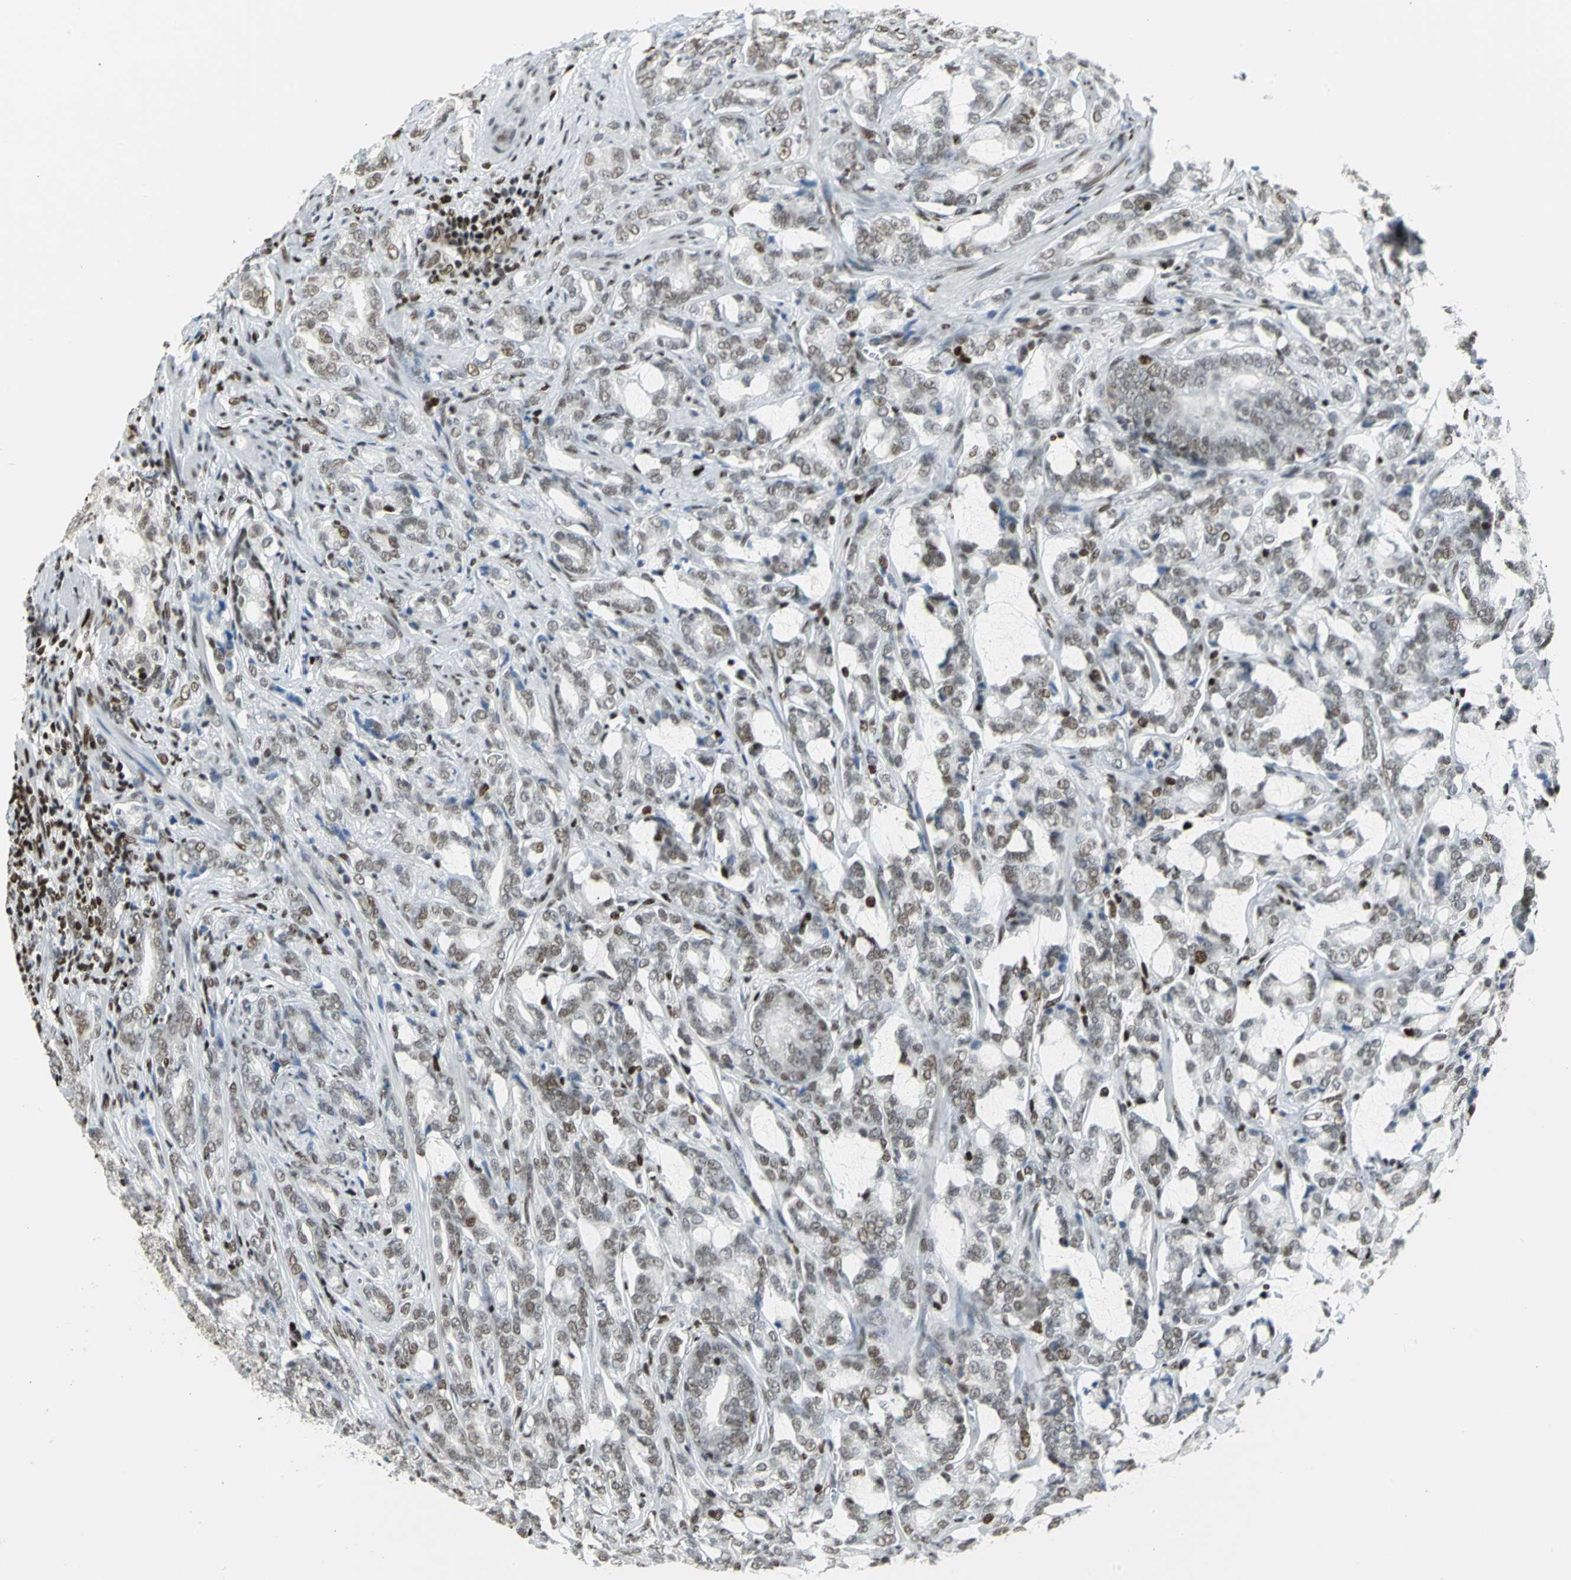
{"staining": {"intensity": "weak", "quantity": ">75%", "location": "nuclear"}, "tissue": "prostate cancer", "cell_type": "Tumor cells", "image_type": "cancer", "snomed": [{"axis": "morphology", "description": "Adenocarcinoma, Low grade"}, {"axis": "topography", "description": "Prostate"}], "caption": "Protein expression analysis of human prostate low-grade adenocarcinoma reveals weak nuclear staining in about >75% of tumor cells. The protein is shown in brown color, while the nuclei are stained blue.", "gene": "HNRNPD", "patient": {"sex": "male", "age": 58}}